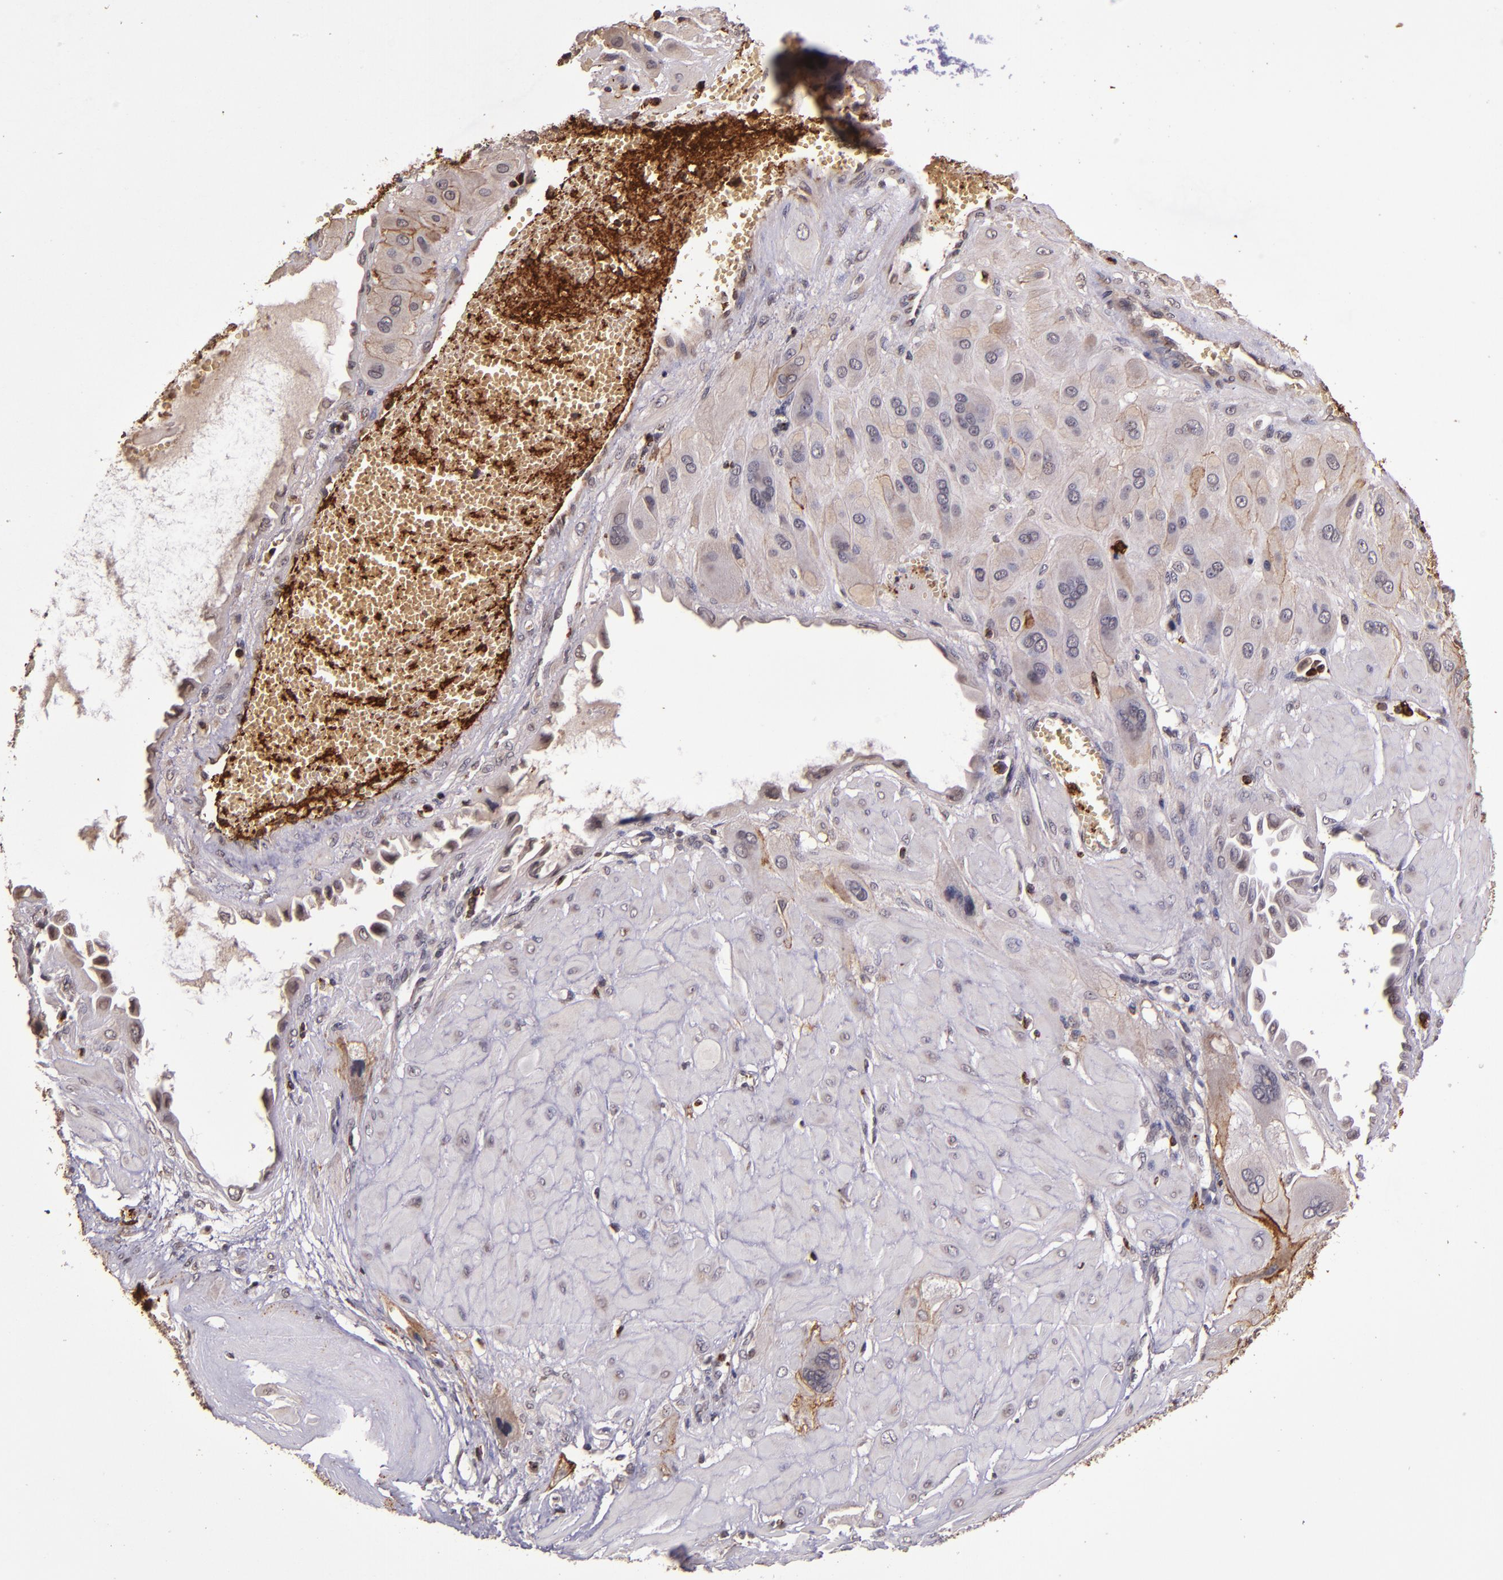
{"staining": {"intensity": "weak", "quantity": "25%-75%", "location": "cytoplasmic/membranous"}, "tissue": "cervical cancer", "cell_type": "Tumor cells", "image_type": "cancer", "snomed": [{"axis": "morphology", "description": "Squamous cell carcinoma, NOS"}, {"axis": "topography", "description": "Cervix"}], "caption": "Squamous cell carcinoma (cervical) stained for a protein displays weak cytoplasmic/membranous positivity in tumor cells.", "gene": "SLC2A3", "patient": {"sex": "female", "age": 34}}